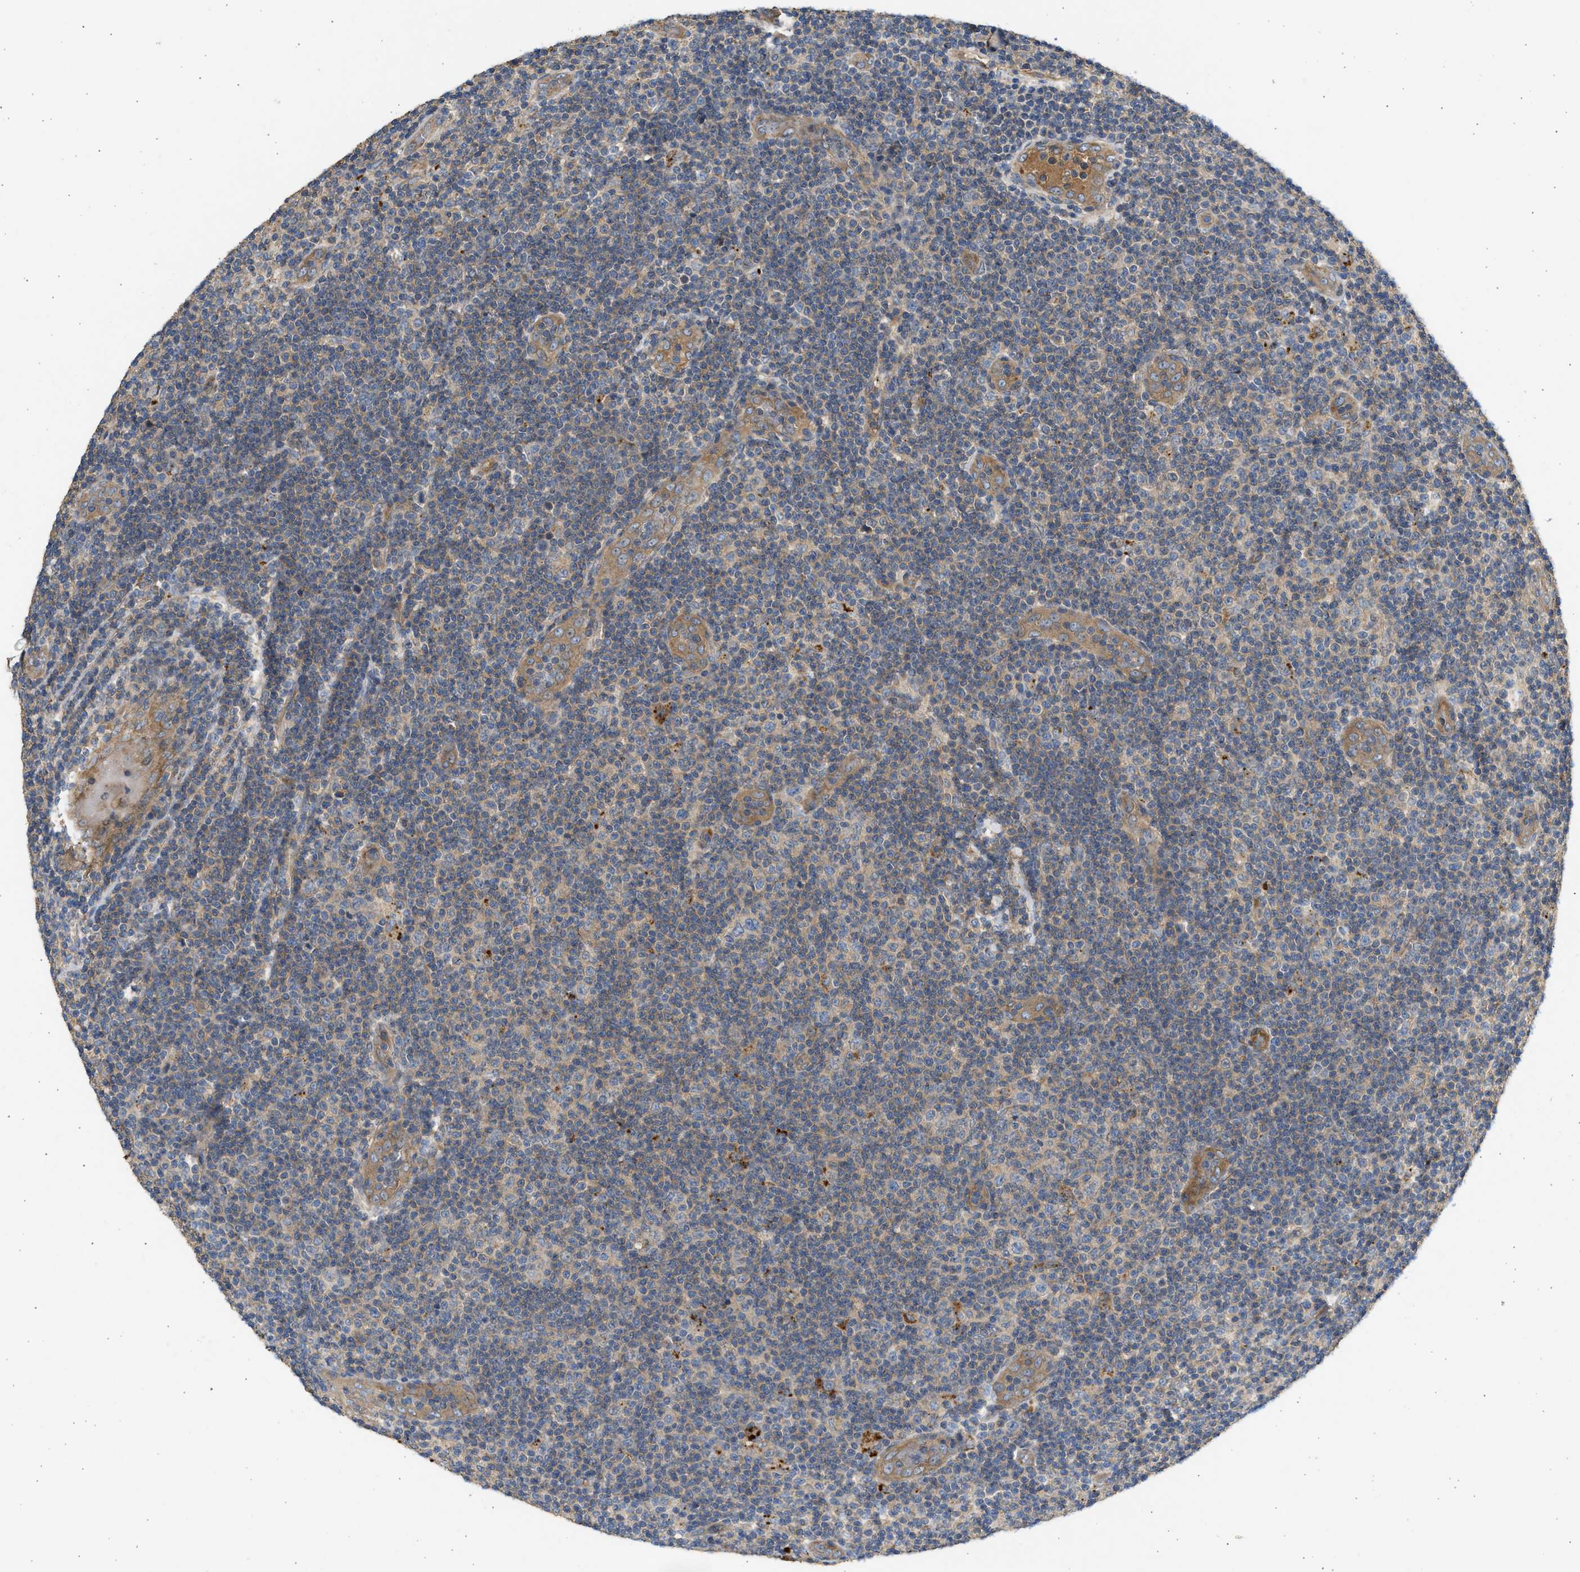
{"staining": {"intensity": "weak", "quantity": "<25%", "location": "cytoplasmic/membranous"}, "tissue": "lymphoma", "cell_type": "Tumor cells", "image_type": "cancer", "snomed": [{"axis": "morphology", "description": "Malignant lymphoma, non-Hodgkin's type, Low grade"}, {"axis": "topography", "description": "Lymph node"}], "caption": "There is no significant staining in tumor cells of lymphoma.", "gene": "CSRNP2", "patient": {"sex": "male", "age": 83}}